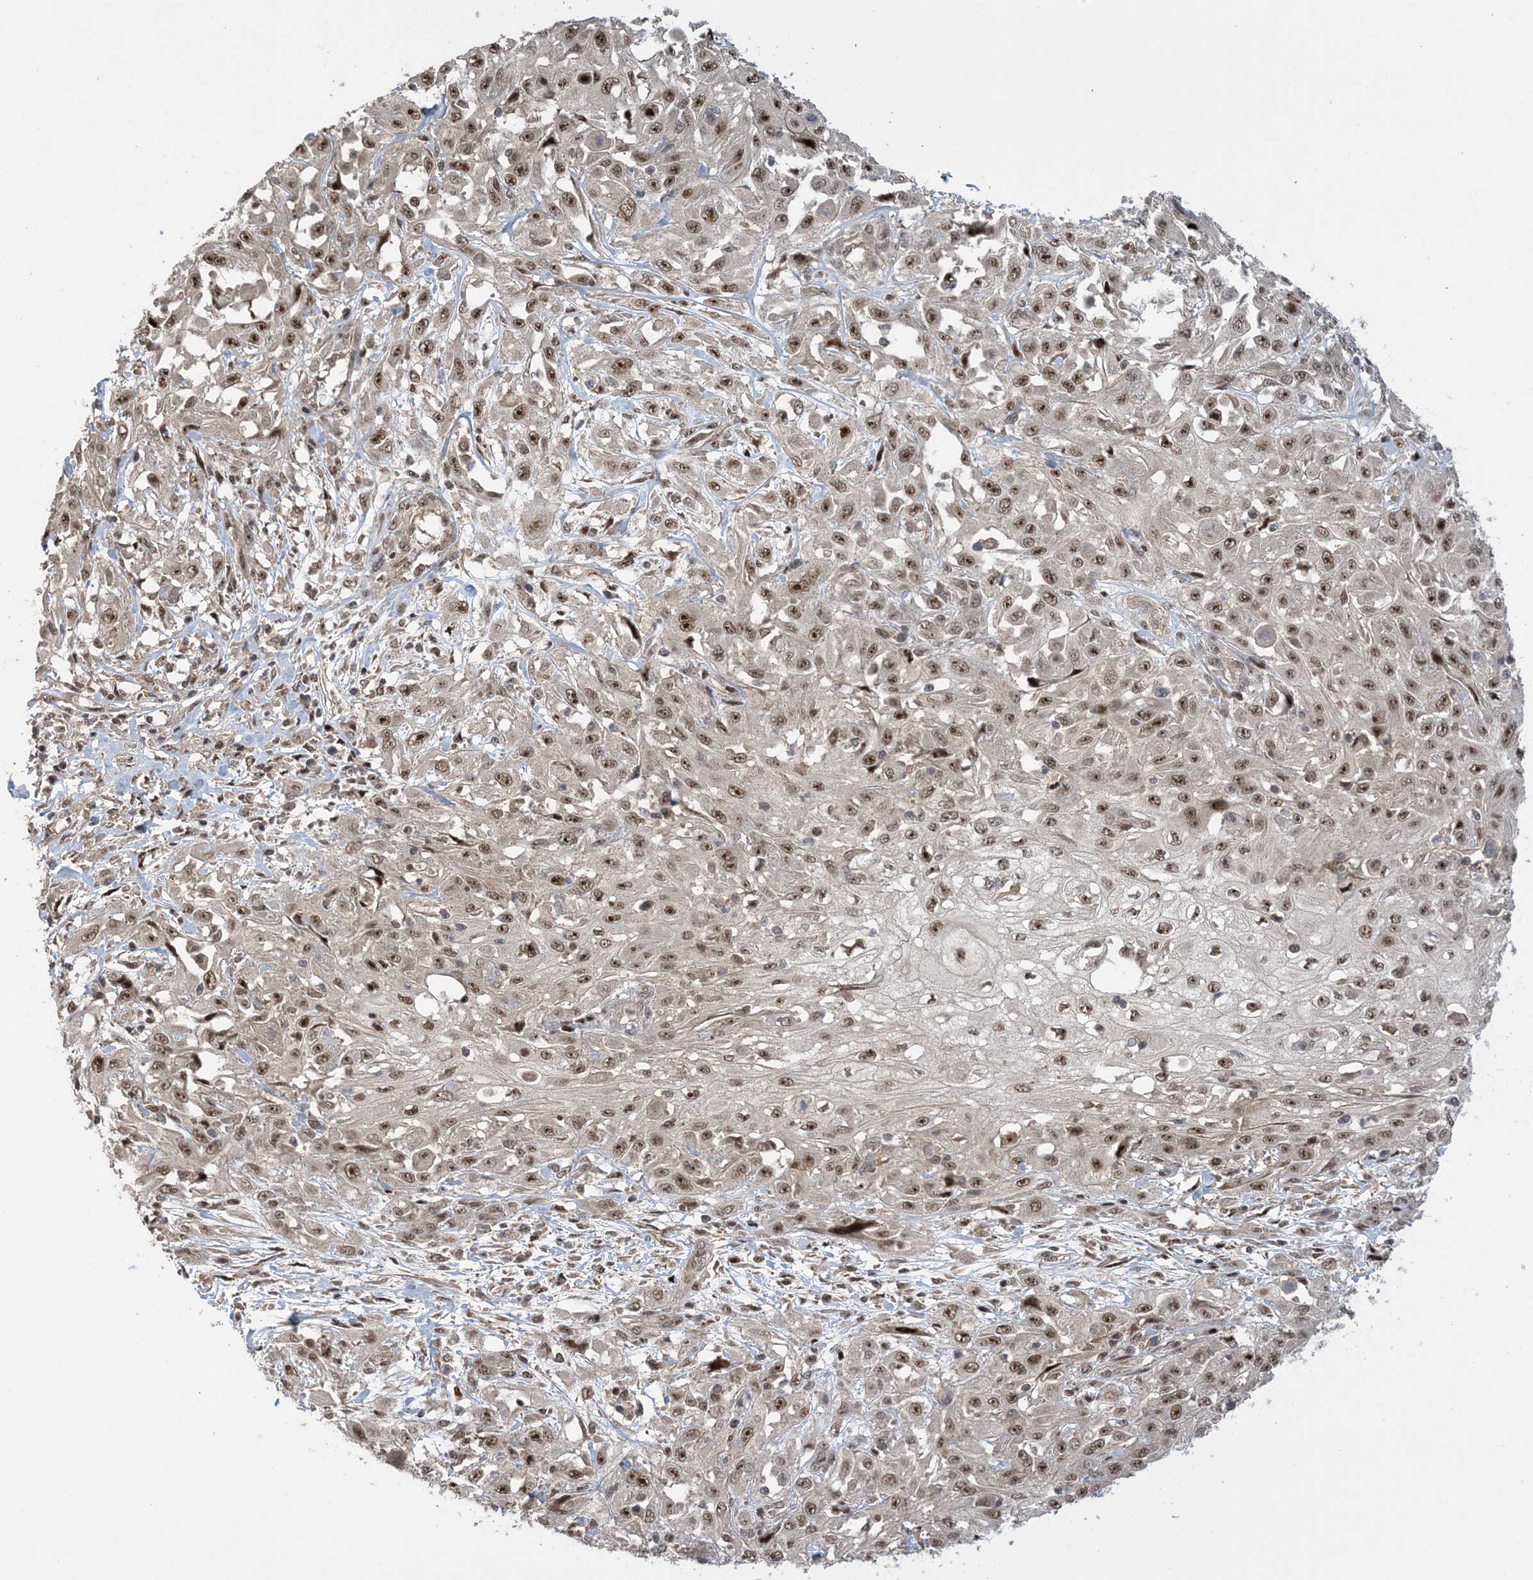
{"staining": {"intensity": "moderate", "quantity": ">75%", "location": "nuclear"}, "tissue": "skin cancer", "cell_type": "Tumor cells", "image_type": "cancer", "snomed": [{"axis": "morphology", "description": "Squamous cell carcinoma, NOS"}, {"axis": "morphology", "description": "Squamous cell carcinoma, metastatic, NOS"}, {"axis": "topography", "description": "Skin"}, {"axis": "topography", "description": "Lymph node"}], "caption": "DAB (3,3'-diaminobenzidine) immunohistochemical staining of human skin cancer shows moderate nuclear protein expression in about >75% of tumor cells. (Stains: DAB in brown, nuclei in blue, Microscopy: brightfield microscopy at high magnification).", "gene": "ZNF710", "patient": {"sex": "male", "age": 75}}